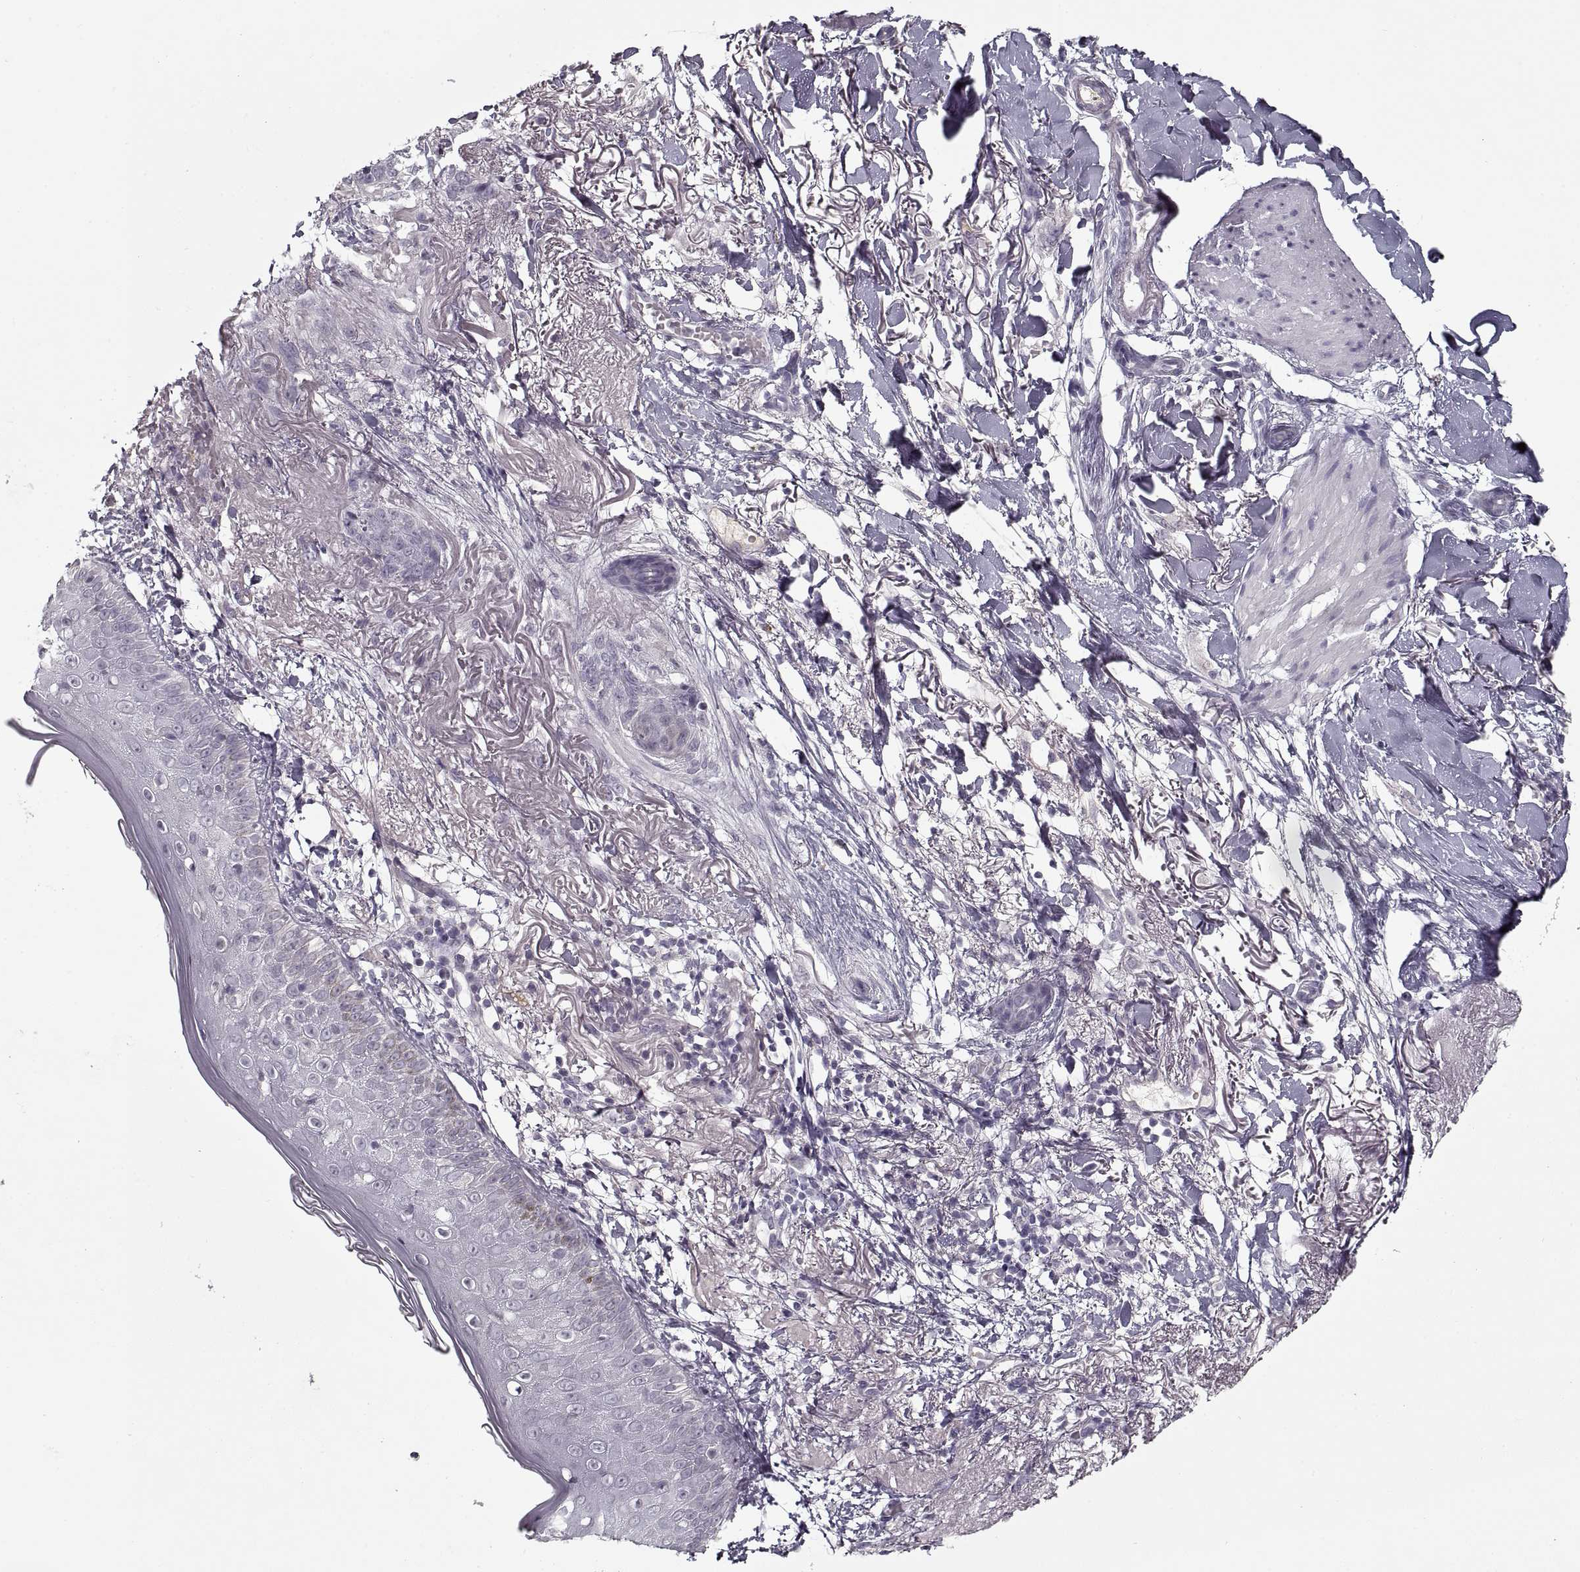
{"staining": {"intensity": "negative", "quantity": "none", "location": "none"}, "tissue": "skin cancer", "cell_type": "Tumor cells", "image_type": "cancer", "snomed": [{"axis": "morphology", "description": "Normal tissue, NOS"}, {"axis": "morphology", "description": "Basal cell carcinoma"}, {"axis": "topography", "description": "Skin"}], "caption": "The IHC histopathology image has no significant expression in tumor cells of basal cell carcinoma (skin) tissue. (DAB immunohistochemistry (IHC), high magnification).", "gene": "GAD2", "patient": {"sex": "male", "age": 84}}